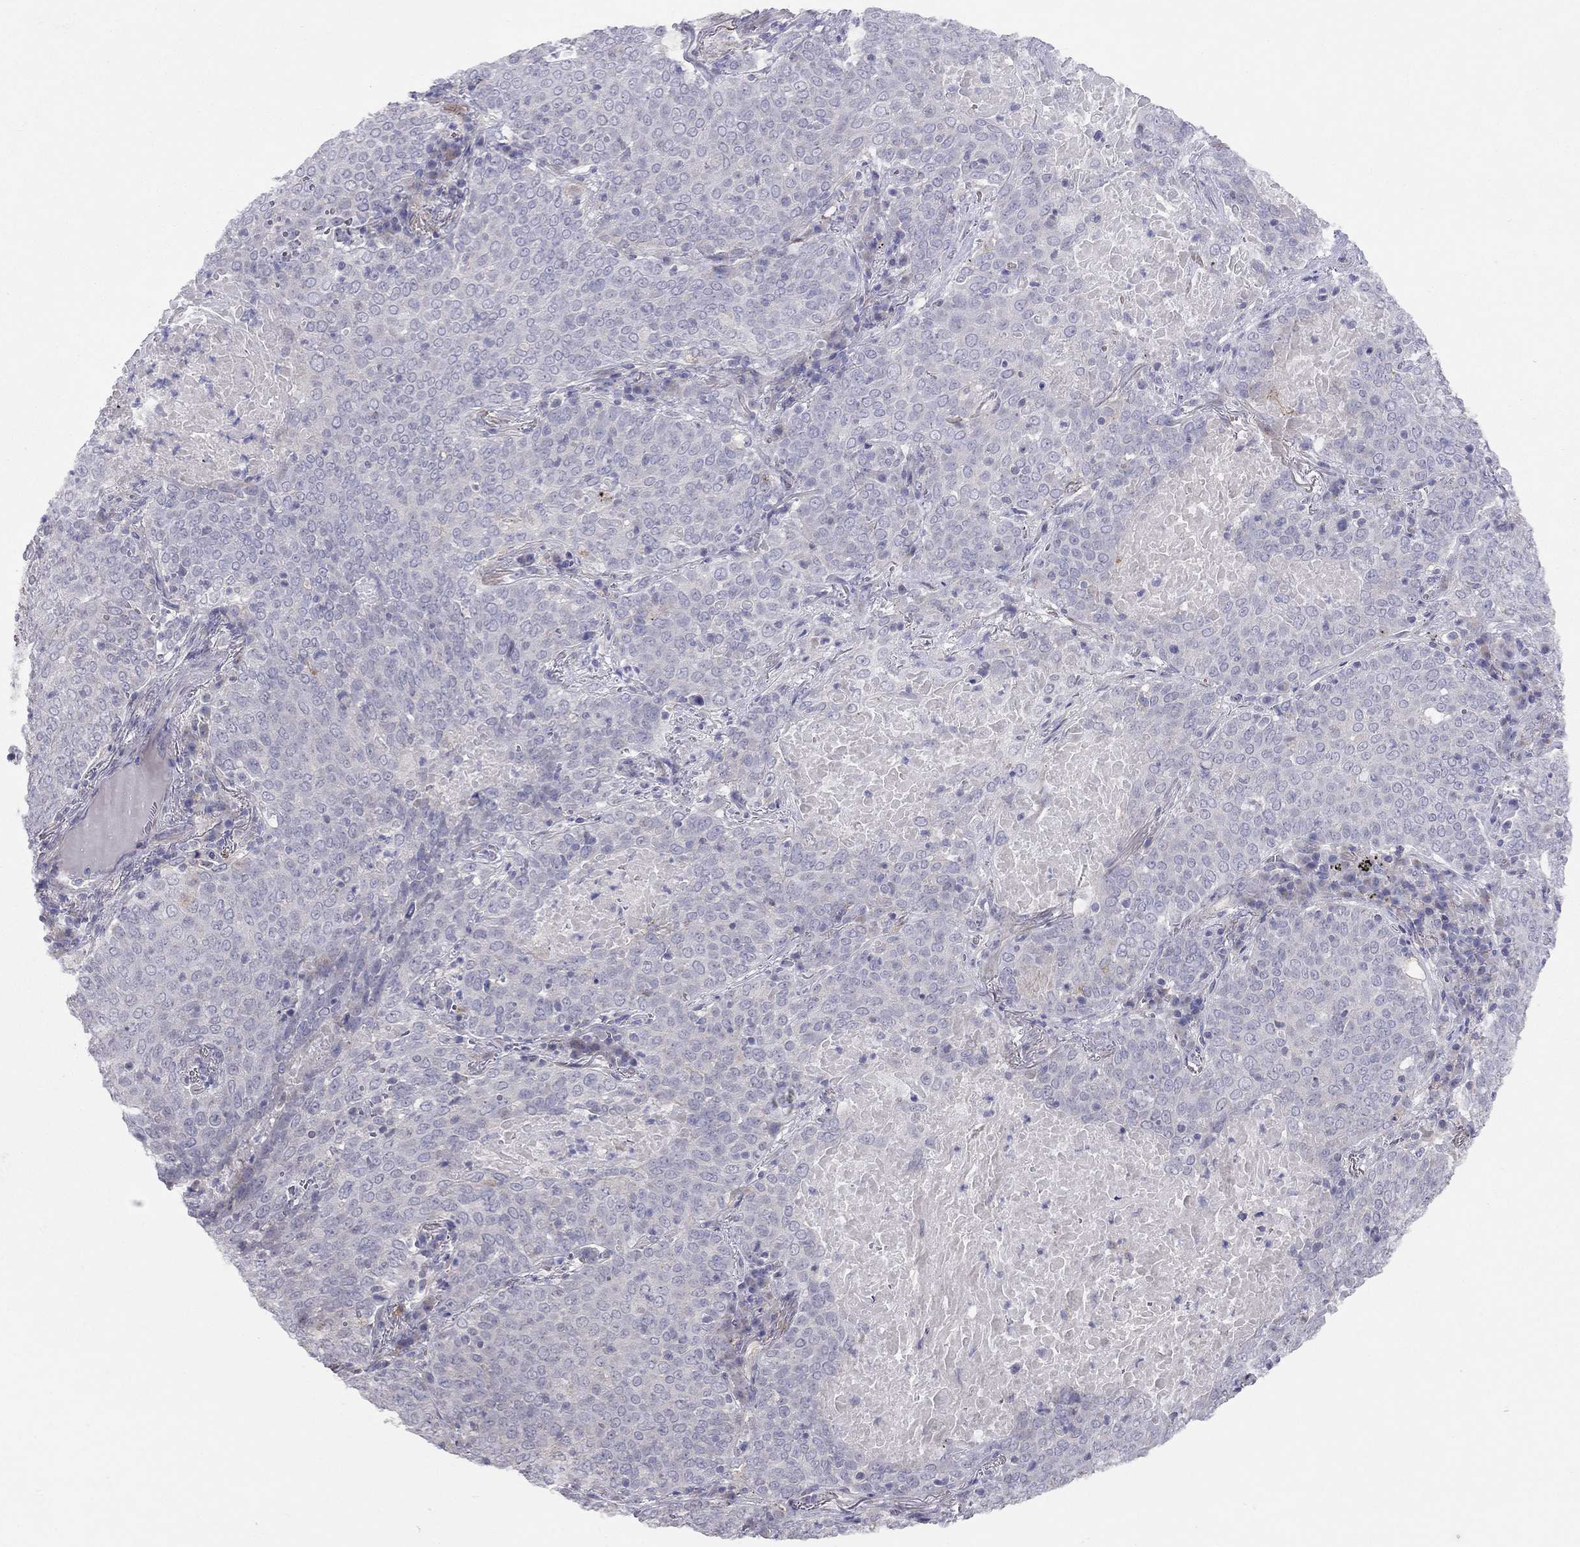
{"staining": {"intensity": "negative", "quantity": "none", "location": "none"}, "tissue": "lung cancer", "cell_type": "Tumor cells", "image_type": "cancer", "snomed": [{"axis": "morphology", "description": "Squamous cell carcinoma, NOS"}, {"axis": "topography", "description": "Lung"}], "caption": "A high-resolution photomicrograph shows immunohistochemistry (IHC) staining of squamous cell carcinoma (lung), which reveals no significant expression in tumor cells.", "gene": "SYTL2", "patient": {"sex": "male", "age": 82}}